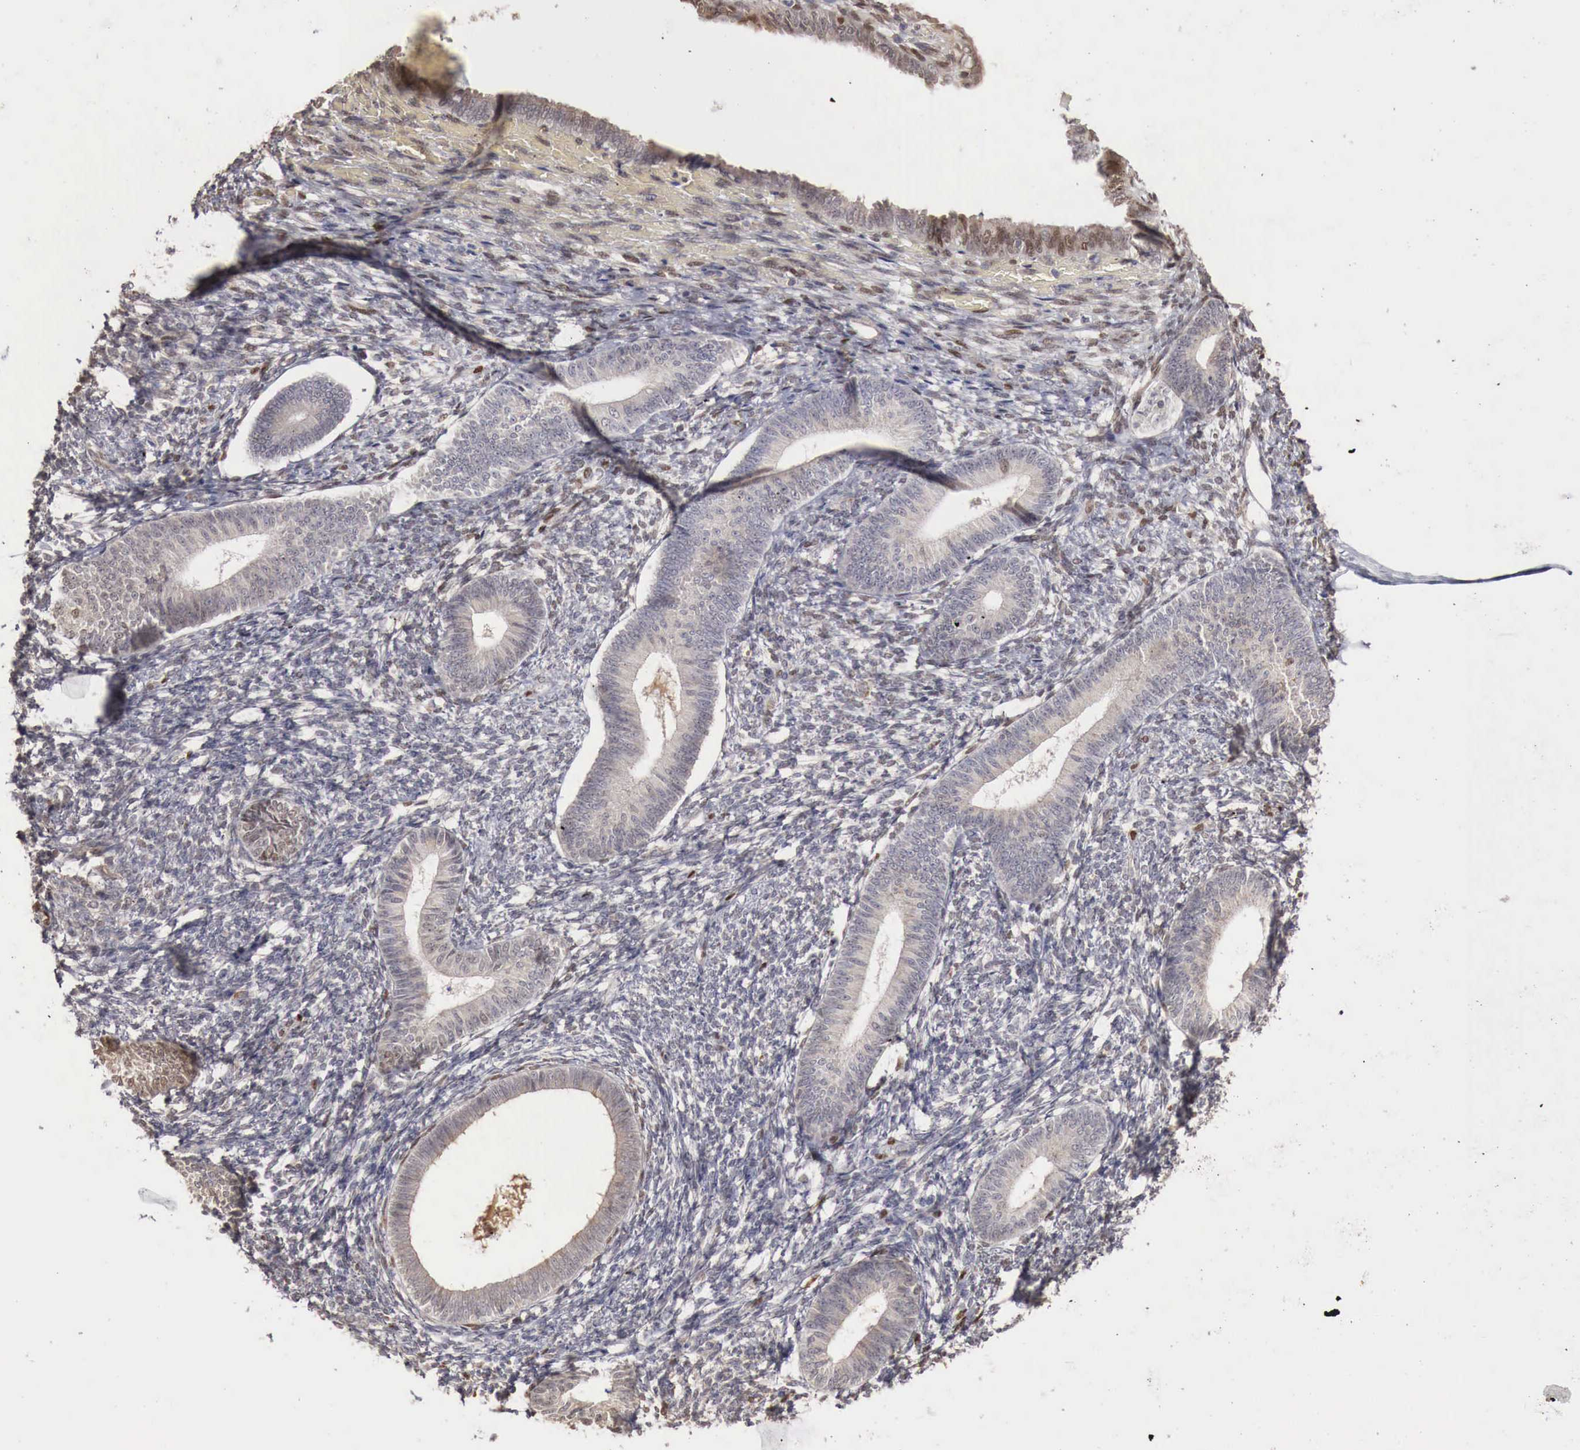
{"staining": {"intensity": "negative", "quantity": "none", "location": "none"}, "tissue": "endometrium", "cell_type": "Cells in endometrial stroma", "image_type": "normal", "snomed": [{"axis": "morphology", "description": "Normal tissue, NOS"}, {"axis": "topography", "description": "Endometrium"}], "caption": "A photomicrograph of human endometrium is negative for staining in cells in endometrial stroma. The staining was performed using DAB (3,3'-diaminobenzidine) to visualize the protein expression in brown, while the nuclei were stained in blue with hematoxylin (Magnification: 20x).", "gene": "KHDRBS2", "patient": {"sex": "female", "age": 82}}